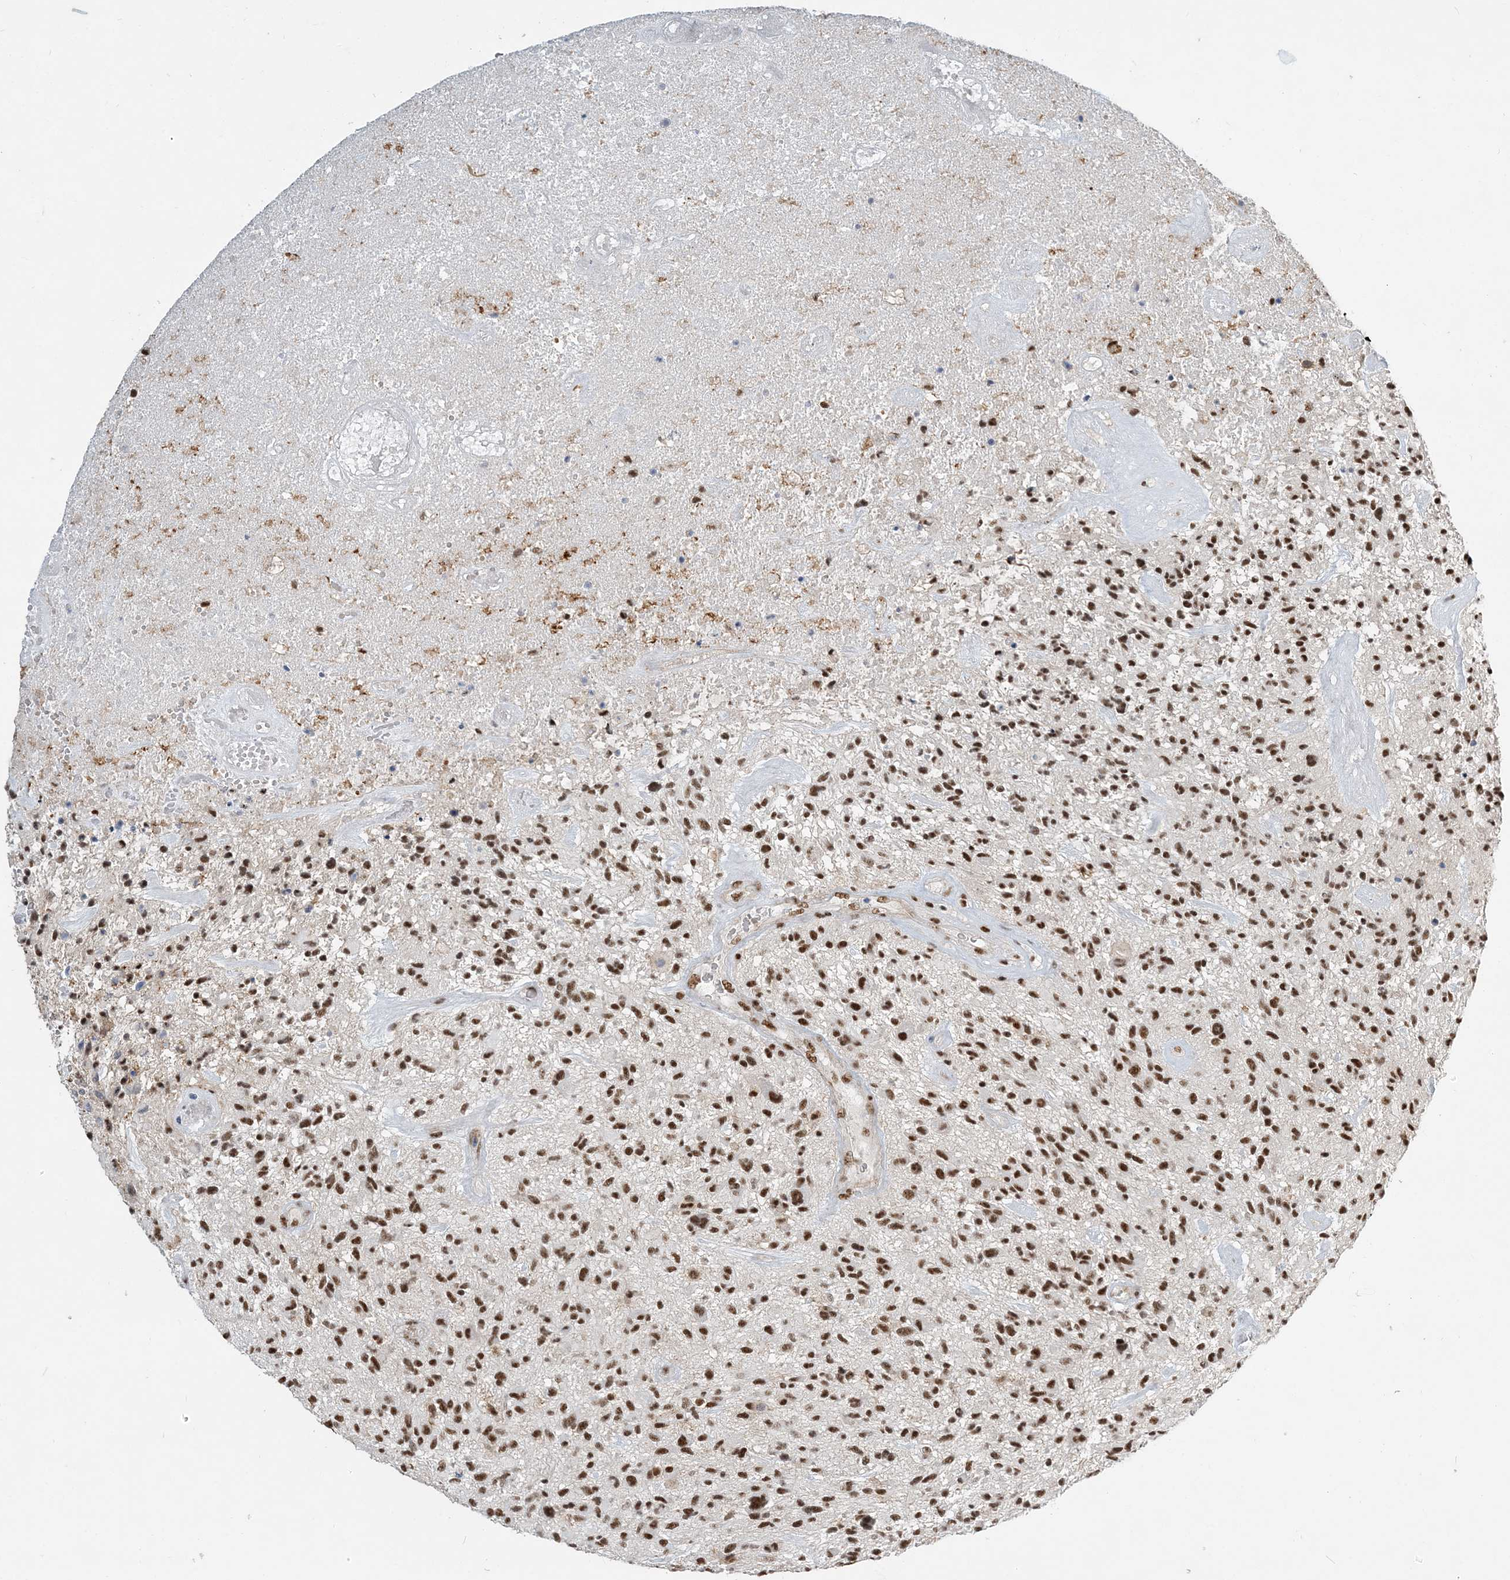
{"staining": {"intensity": "strong", "quantity": ">75%", "location": "nuclear"}, "tissue": "glioma", "cell_type": "Tumor cells", "image_type": "cancer", "snomed": [{"axis": "morphology", "description": "Glioma, malignant, High grade"}, {"axis": "topography", "description": "Brain"}], "caption": "An immunohistochemistry photomicrograph of neoplastic tissue is shown. Protein staining in brown shows strong nuclear positivity in high-grade glioma (malignant) within tumor cells.", "gene": "PLRG1", "patient": {"sex": "male", "age": 47}}